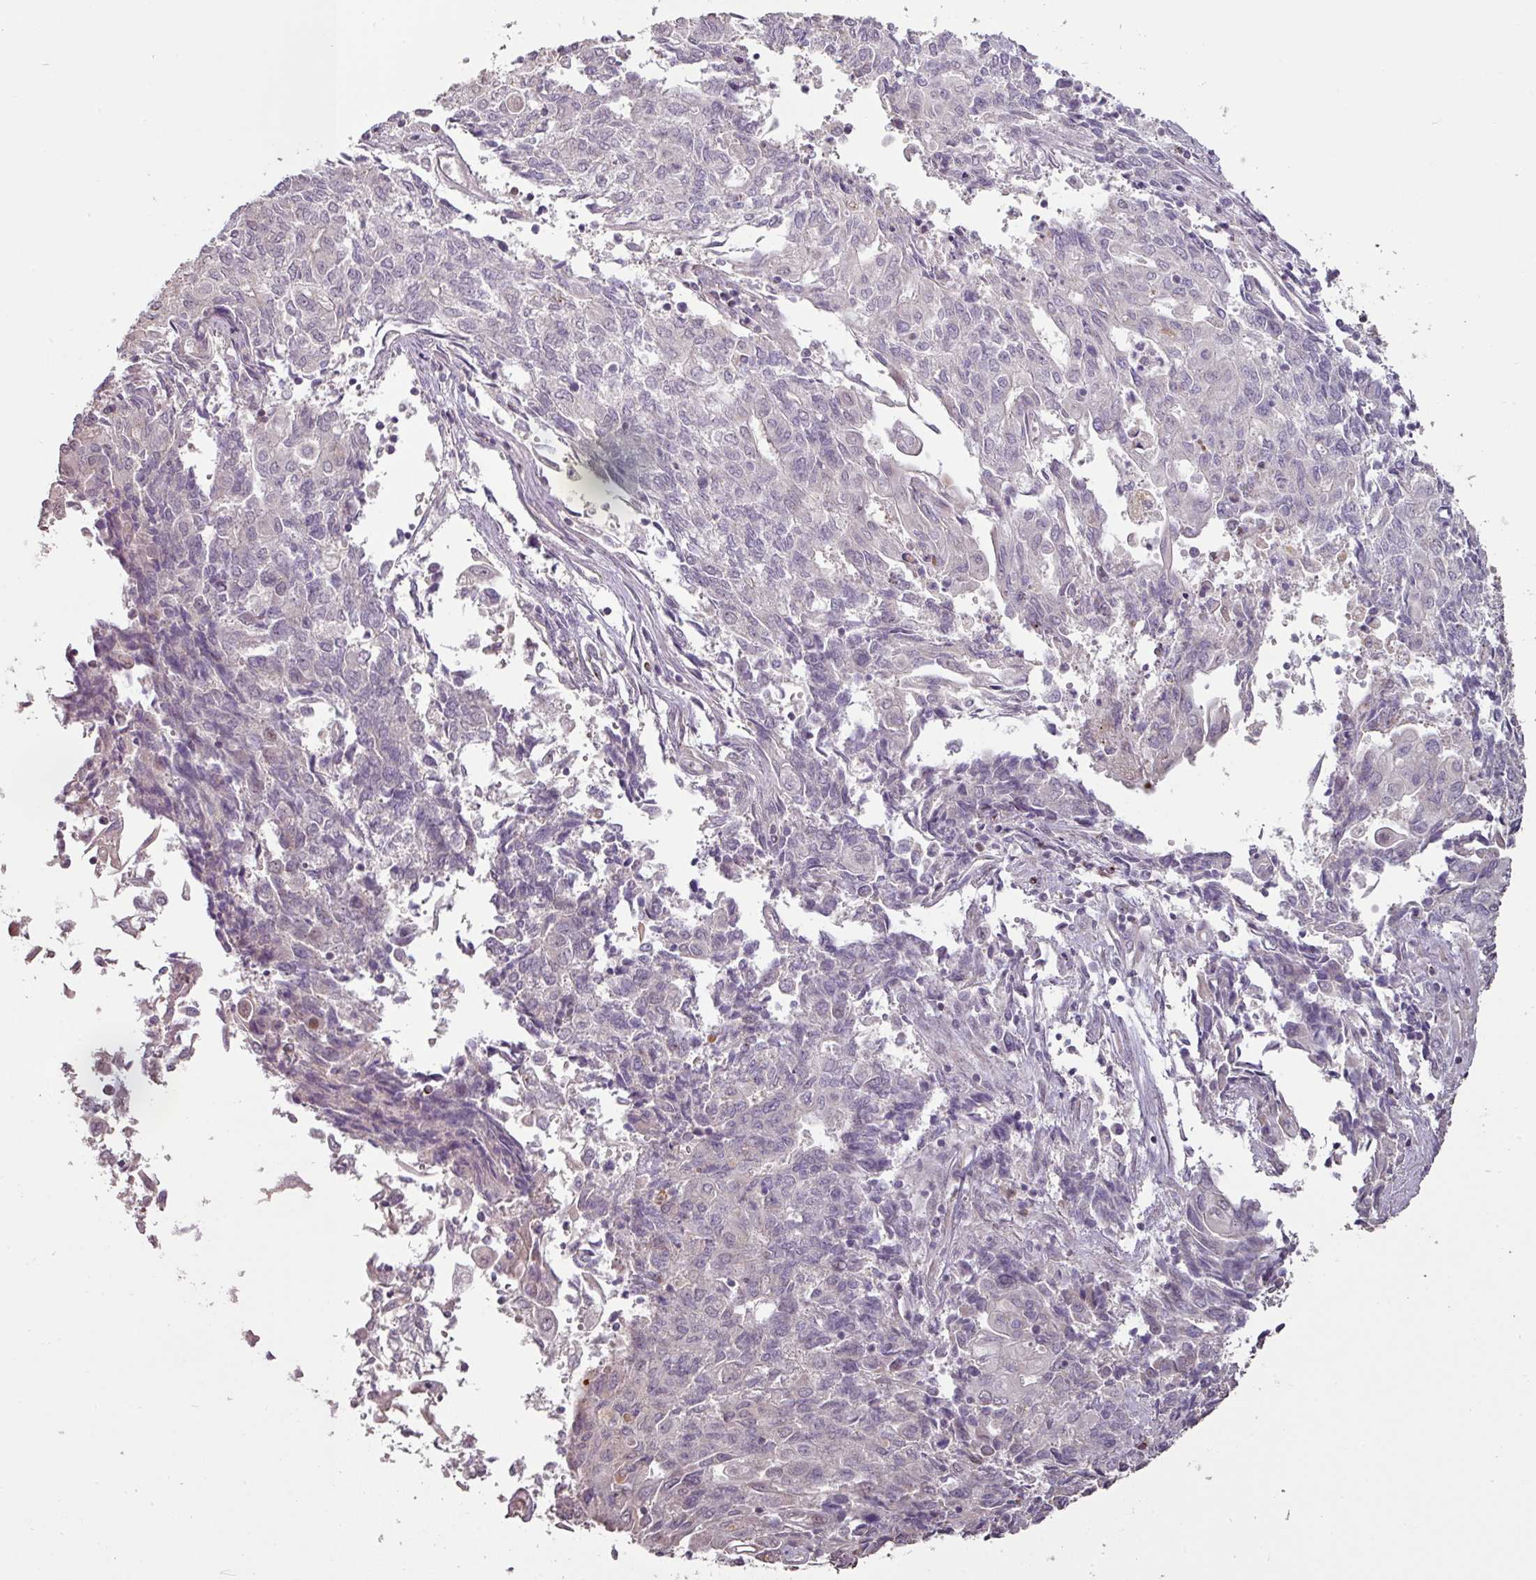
{"staining": {"intensity": "negative", "quantity": "none", "location": "none"}, "tissue": "endometrial cancer", "cell_type": "Tumor cells", "image_type": "cancer", "snomed": [{"axis": "morphology", "description": "Adenocarcinoma, NOS"}, {"axis": "topography", "description": "Endometrium"}], "caption": "Immunohistochemistry (IHC) image of neoplastic tissue: endometrial cancer (adenocarcinoma) stained with DAB exhibits no significant protein positivity in tumor cells. (DAB immunohistochemistry (IHC), high magnification).", "gene": "CXCR5", "patient": {"sex": "female", "age": 54}}